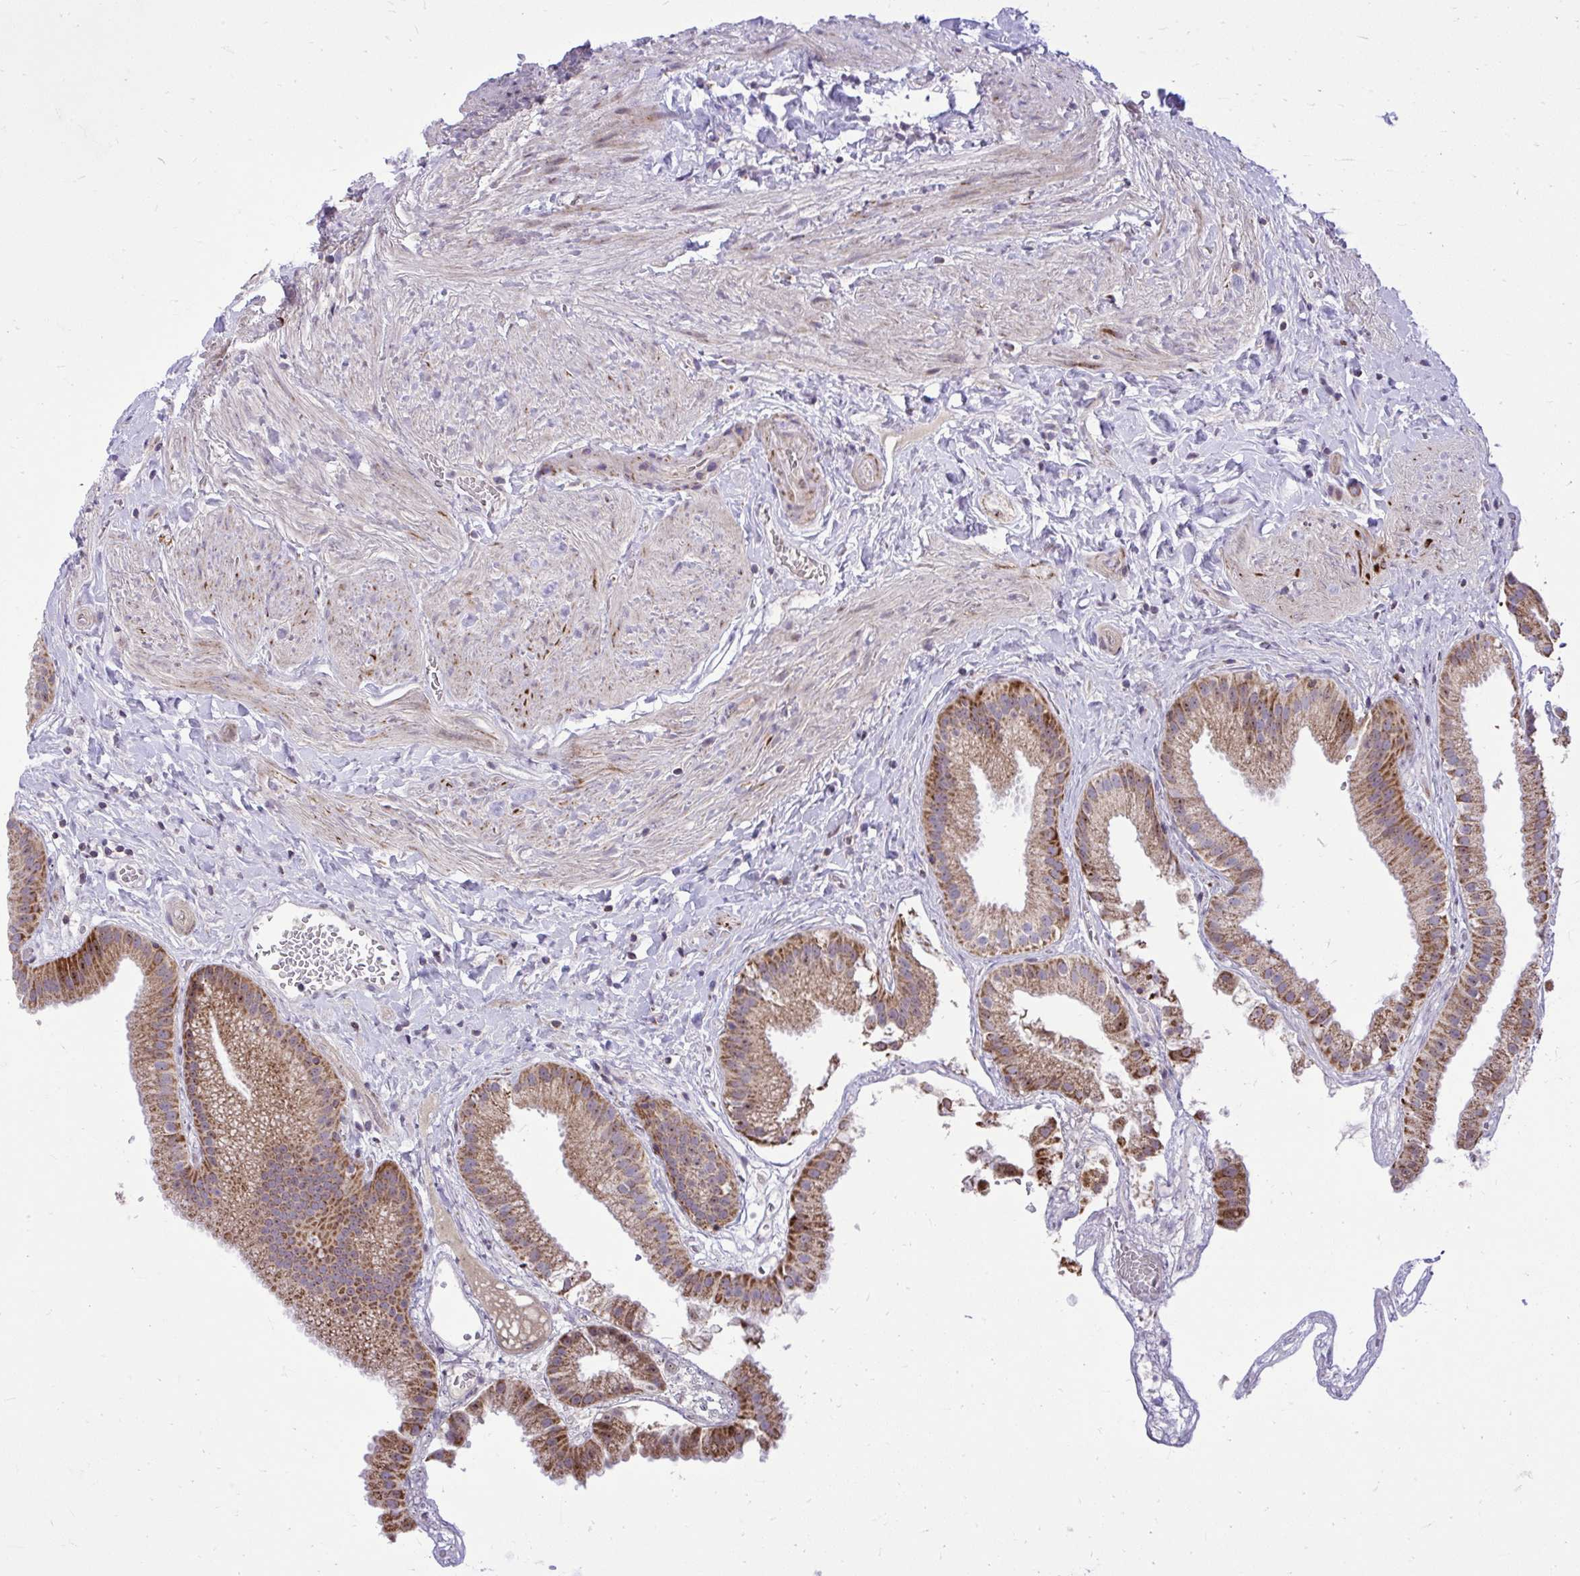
{"staining": {"intensity": "moderate", "quantity": ">75%", "location": "cytoplasmic/membranous"}, "tissue": "gallbladder", "cell_type": "Glandular cells", "image_type": "normal", "snomed": [{"axis": "morphology", "description": "Normal tissue, NOS"}, {"axis": "topography", "description": "Gallbladder"}], "caption": "Immunohistochemistry (IHC) of benign human gallbladder reveals medium levels of moderate cytoplasmic/membranous staining in about >75% of glandular cells. (DAB = brown stain, brightfield microscopy at high magnification).", "gene": "GPRIN3", "patient": {"sex": "female", "age": 63}}